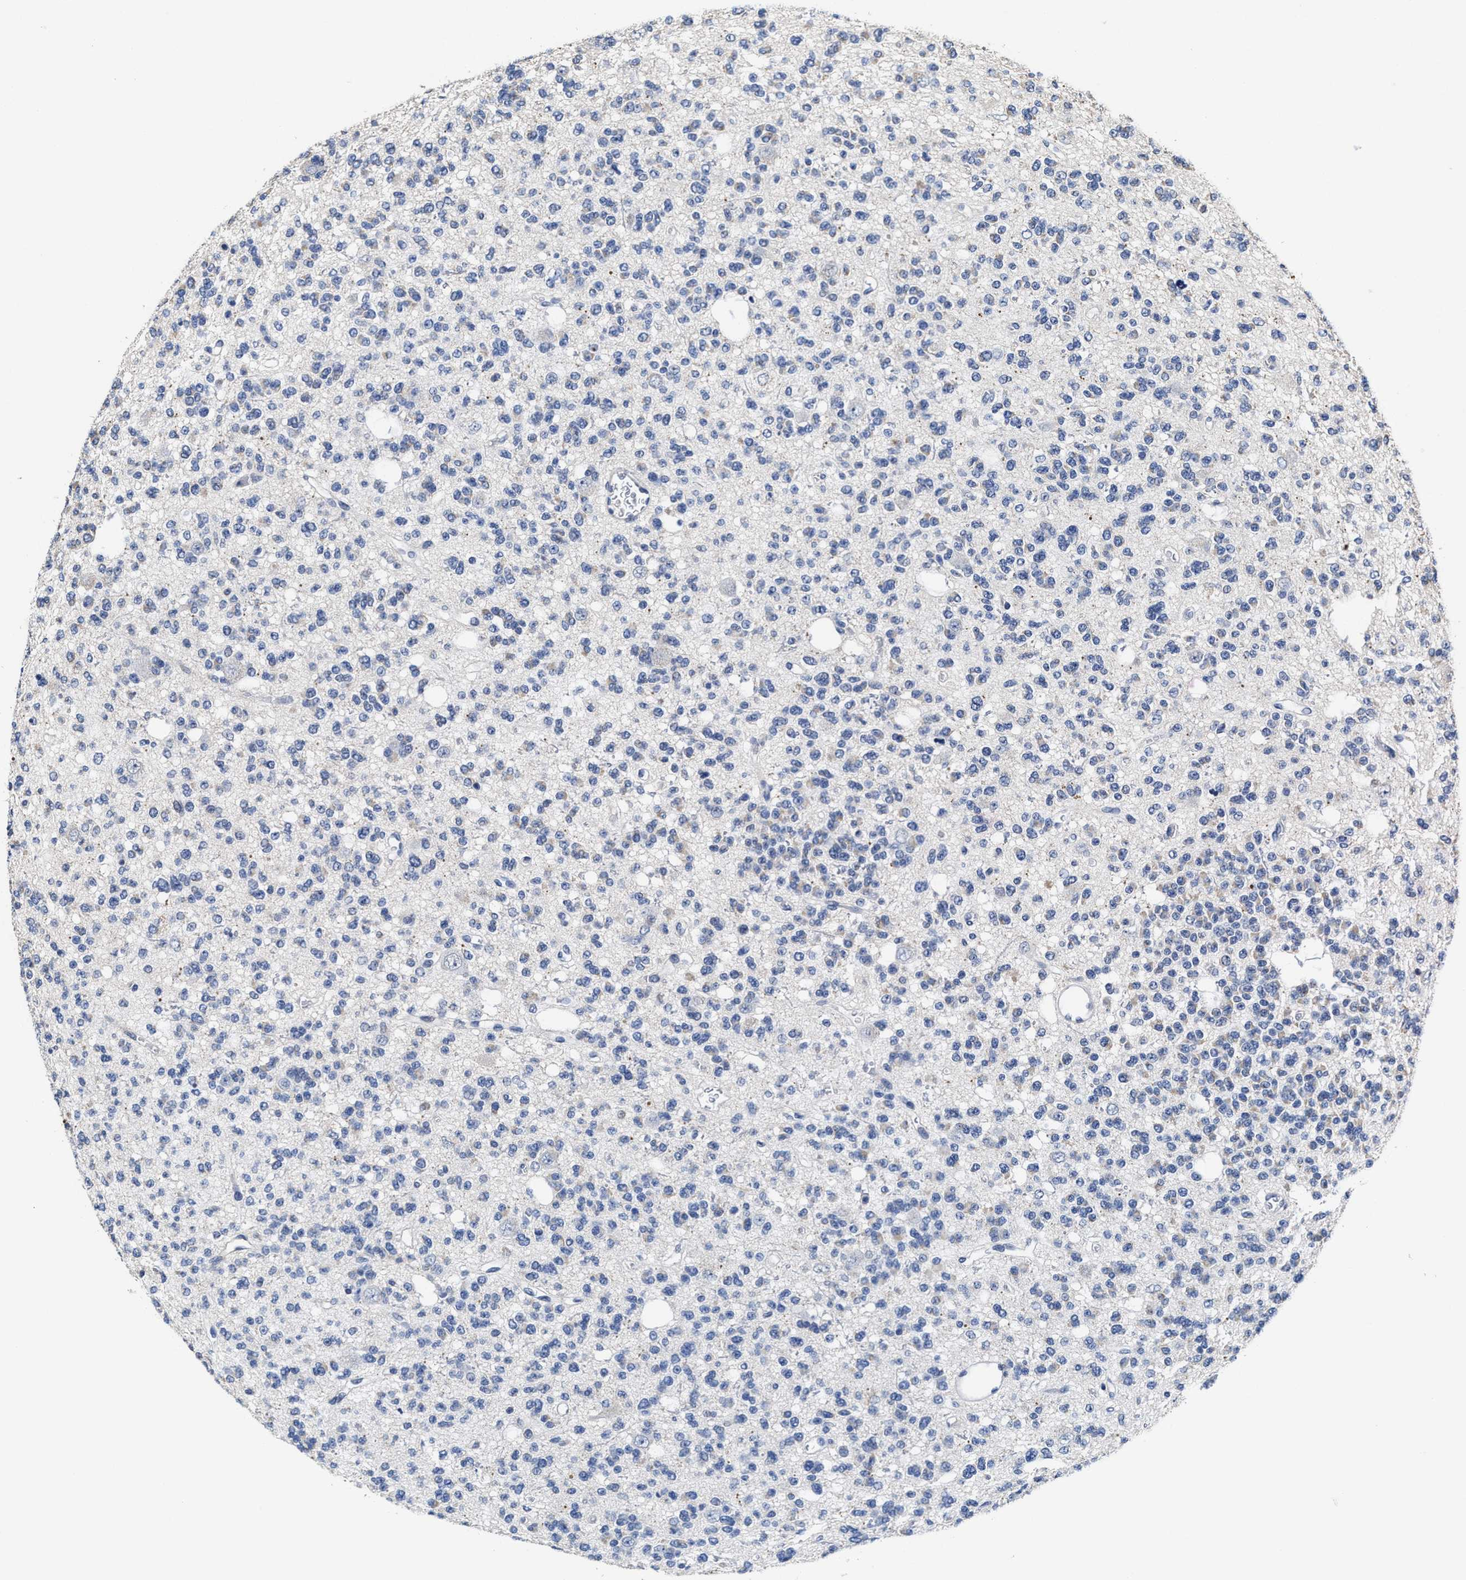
{"staining": {"intensity": "negative", "quantity": "none", "location": "none"}, "tissue": "glioma", "cell_type": "Tumor cells", "image_type": "cancer", "snomed": [{"axis": "morphology", "description": "Glioma, malignant, Low grade"}, {"axis": "topography", "description": "Brain"}], "caption": "Immunohistochemistry histopathology image of glioma stained for a protein (brown), which exhibits no expression in tumor cells. The staining is performed using DAB (3,3'-diaminobenzidine) brown chromogen with nuclei counter-stained in using hematoxylin.", "gene": "ZFAT", "patient": {"sex": "male", "age": 38}}